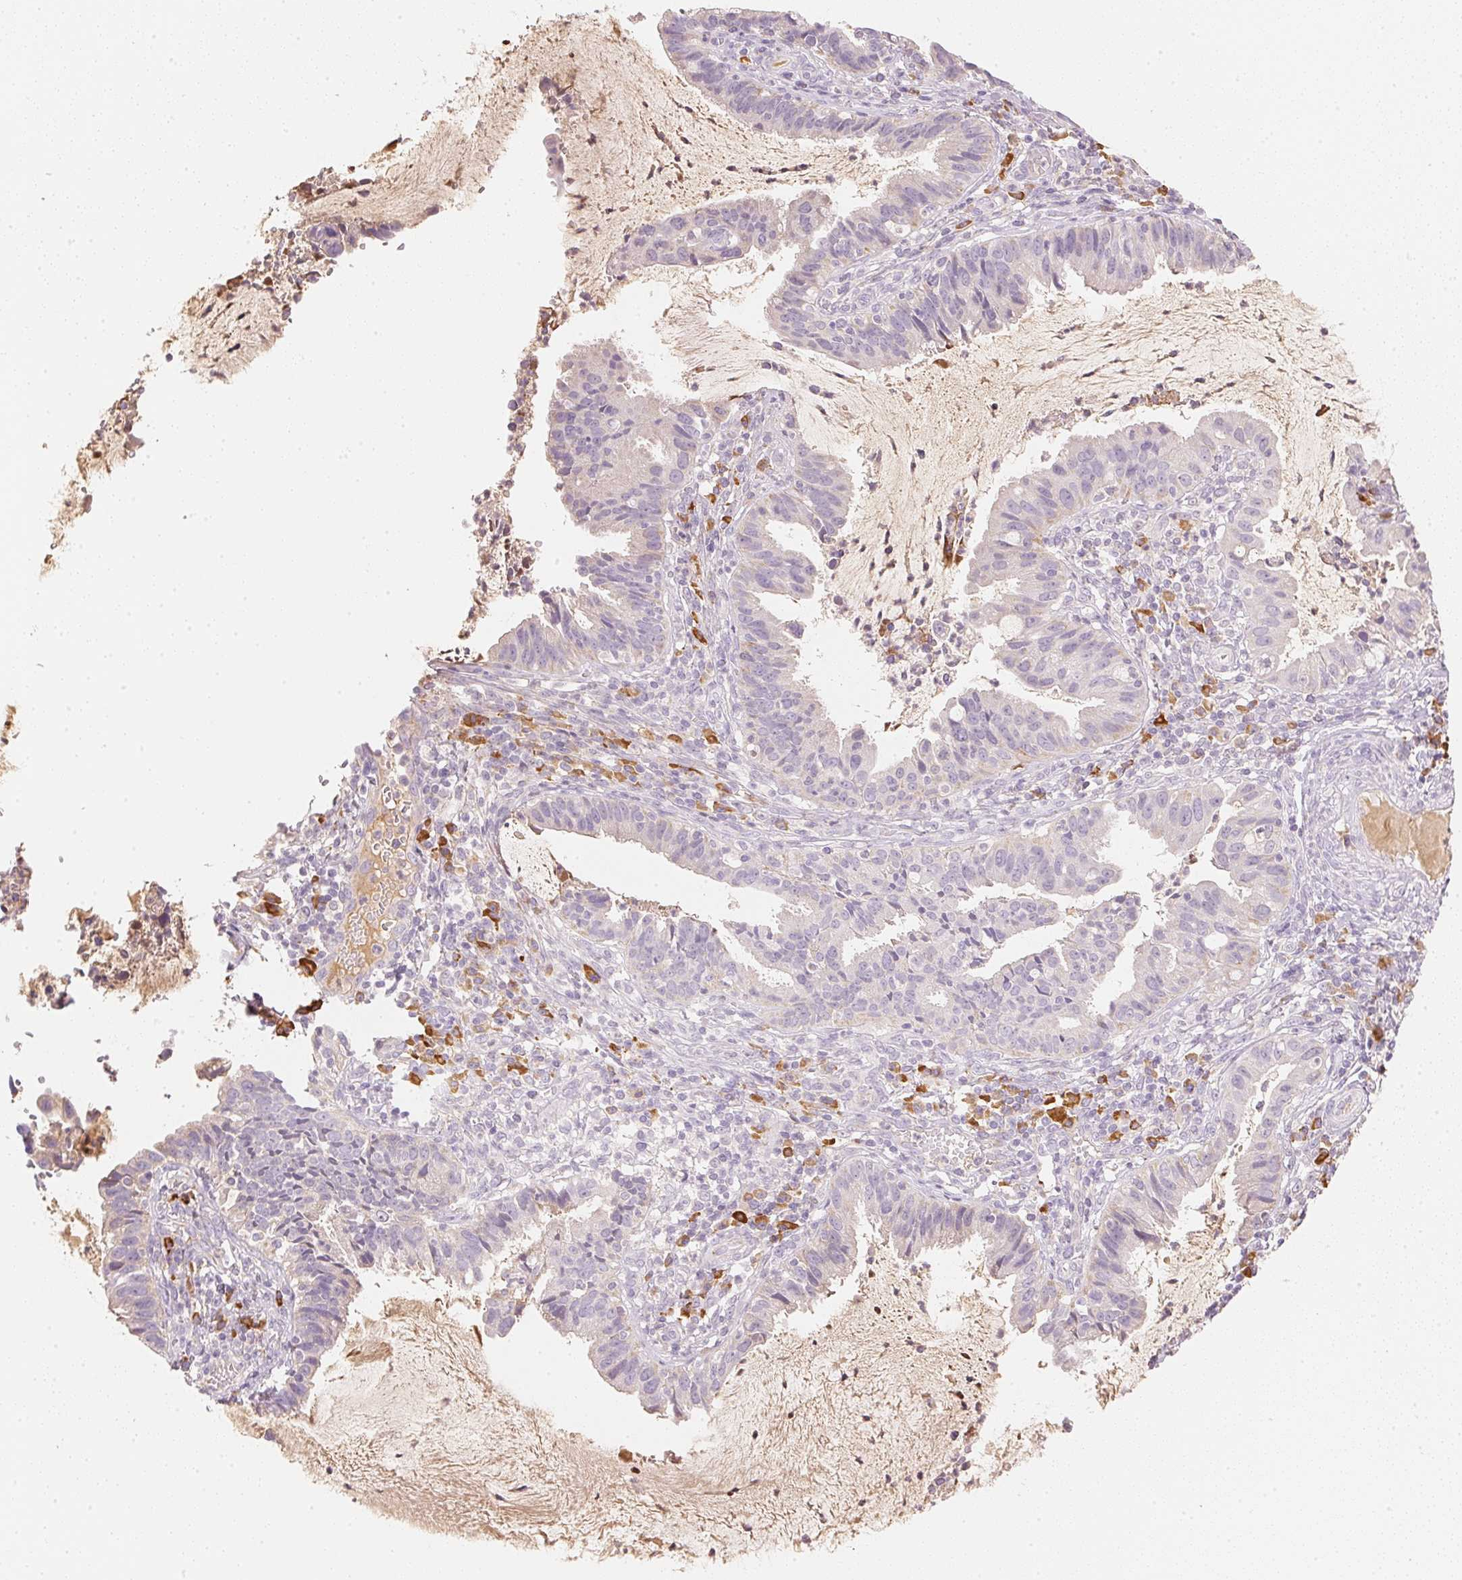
{"staining": {"intensity": "negative", "quantity": "none", "location": "none"}, "tissue": "cervical cancer", "cell_type": "Tumor cells", "image_type": "cancer", "snomed": [{"axis": "morphology", "description": "Adenocarcinoma, NOS"}, {"axis": "topography", "description": "Cervix"}], "caption": "Adenocarcinoma (cervical) was stained to show a protein in brown. There is no significant expression in tumor cells. Nuclei are stained in blue.", "gene": "RMDN2", "patient": {"sex": "female", "age": 34}}